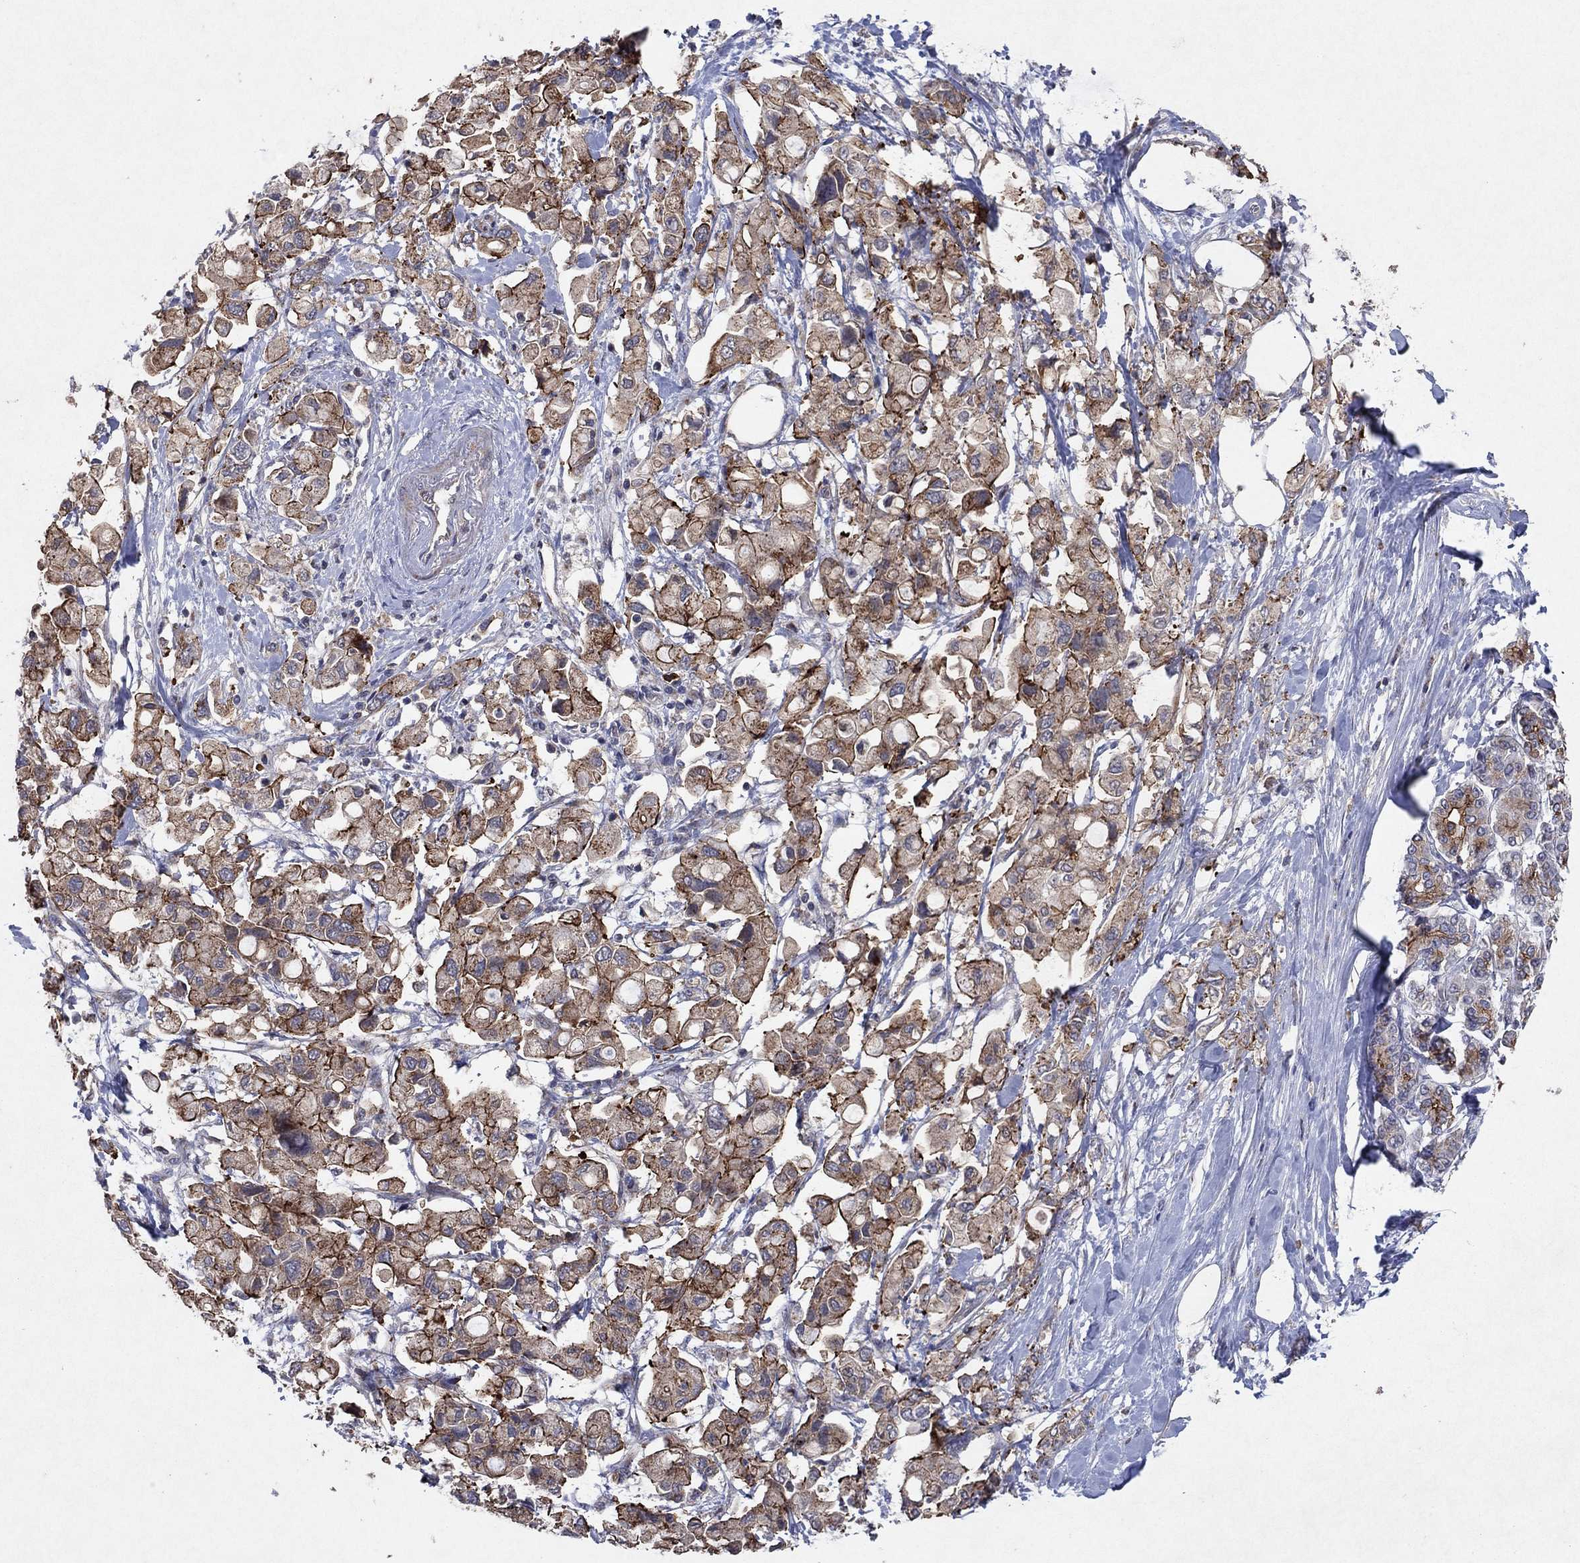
{"staining": {"intensity": "strong", "quantity": "25%-75%", "location": "cytoplasmic/membranous"}, "tissue": "pancreatic cancer", "cell_type": "Tumor cells", "image_type": "cancer", "snomed": [{"axis": "morphology", "description": "Adenocarcinoma, NOS"}, {"axis": "topography", "description": "Pancreas"}], "caption": "Immunohistochemistry histopathology image of neoplastic tissue: human adenocarcinoma (pancreatic) stained using IHC shows high levels of strong protein expression localized specifically in the cytoplasmic/membranous of tumor cells, appearing as a cytoplasmic/membranous brown color.", "gene": "FRG1", "patient": {"sex": "female", "age": 56}}